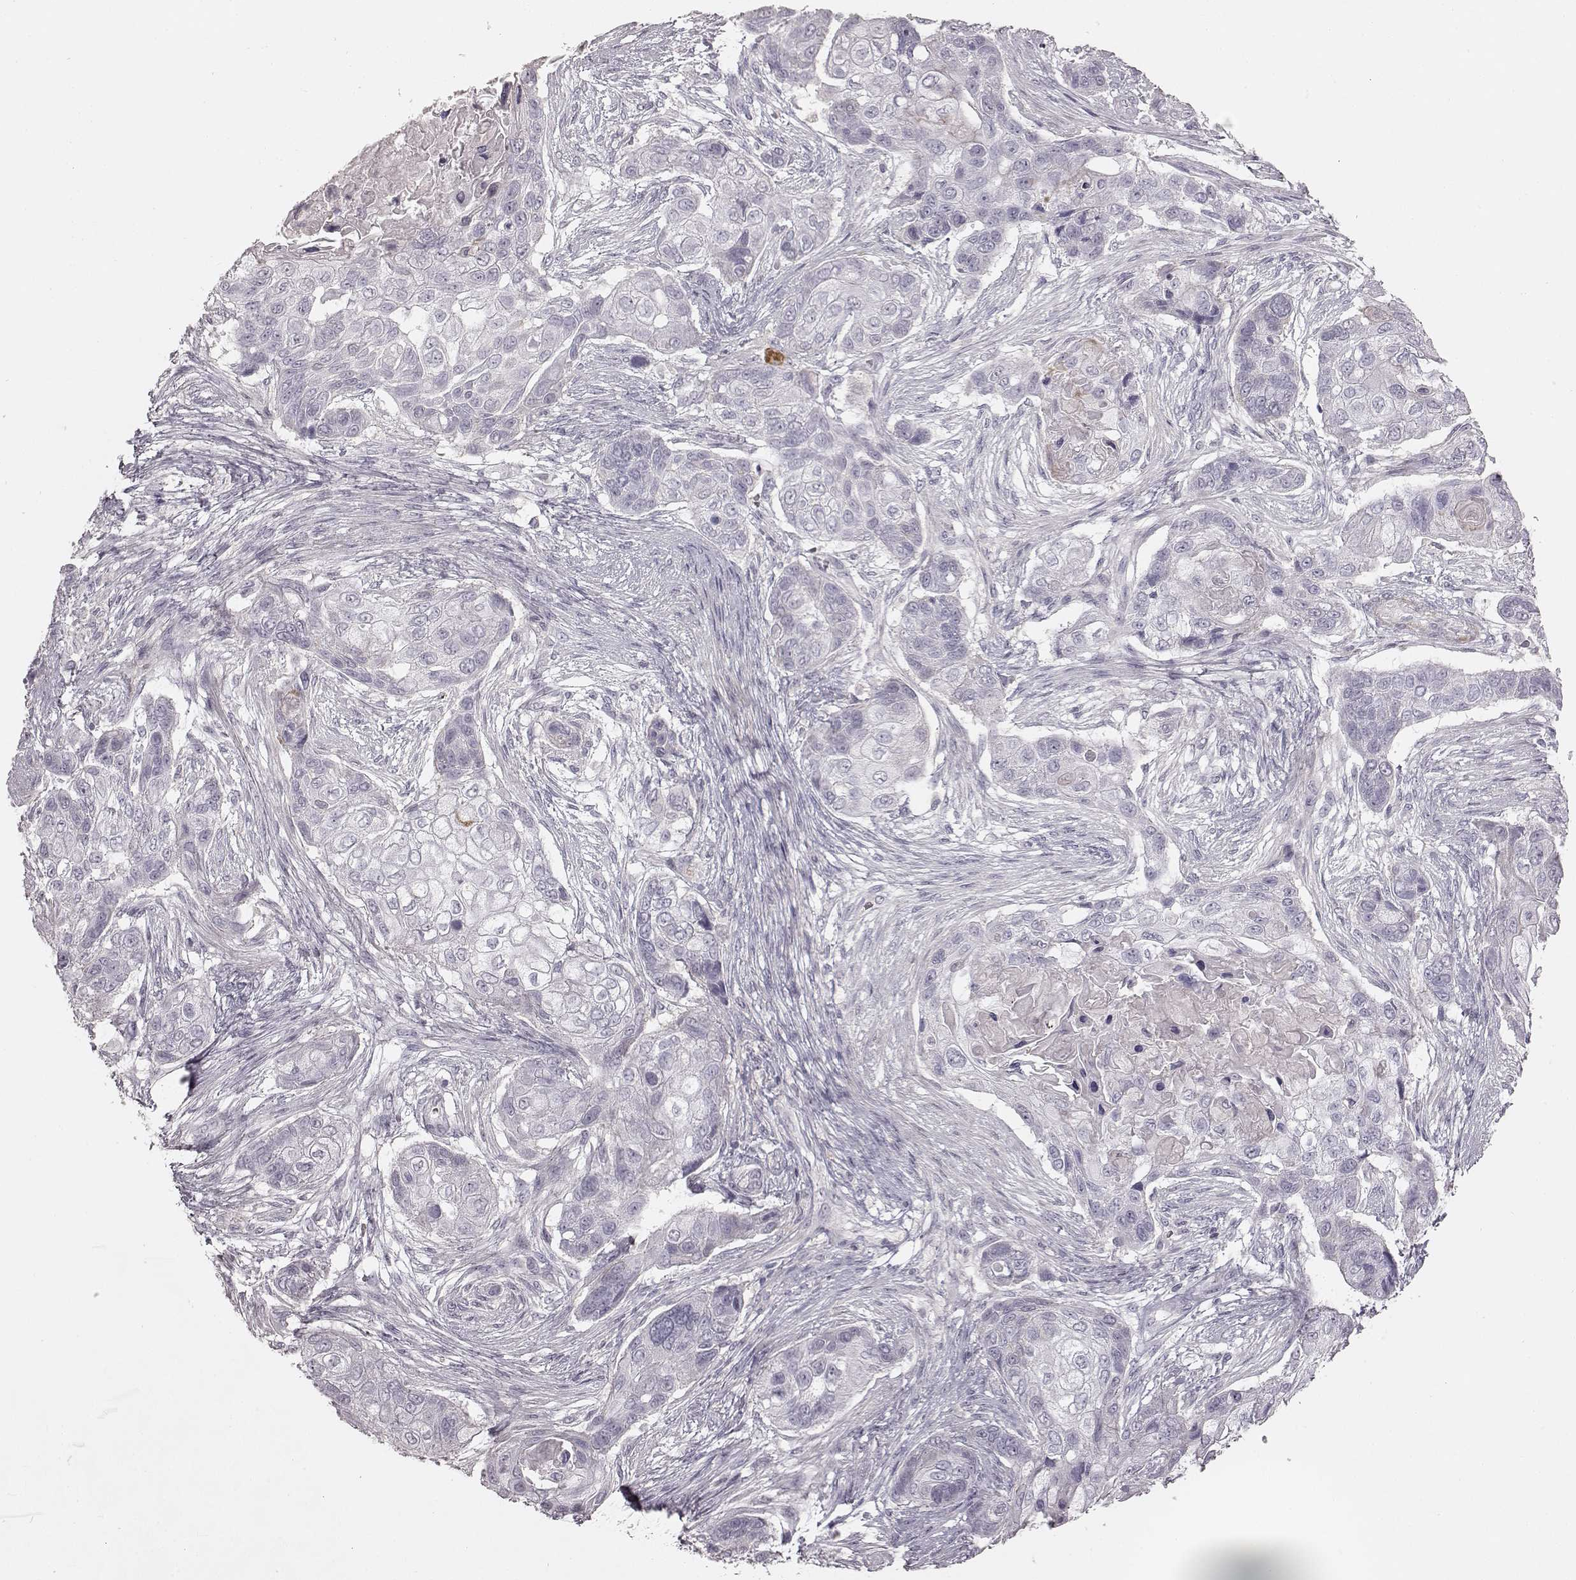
{"staining": {"intensity": "negative", "quantity": "none", "location": "none"}, "tissue": "lung cancer", "cell_type": "Tumor cells", "image_type": "cancer", "snomed": [{"axis": "morphology", "description": "Squamous cell carcinoma, NOS"}, {"axis": "topography", "description": "Lung"}], "caption": "IHC of lung cancer demonstrates no expression in tumor cells.", "gene": "PRLHR", "patient": {"sex": "male", "age": 69}}